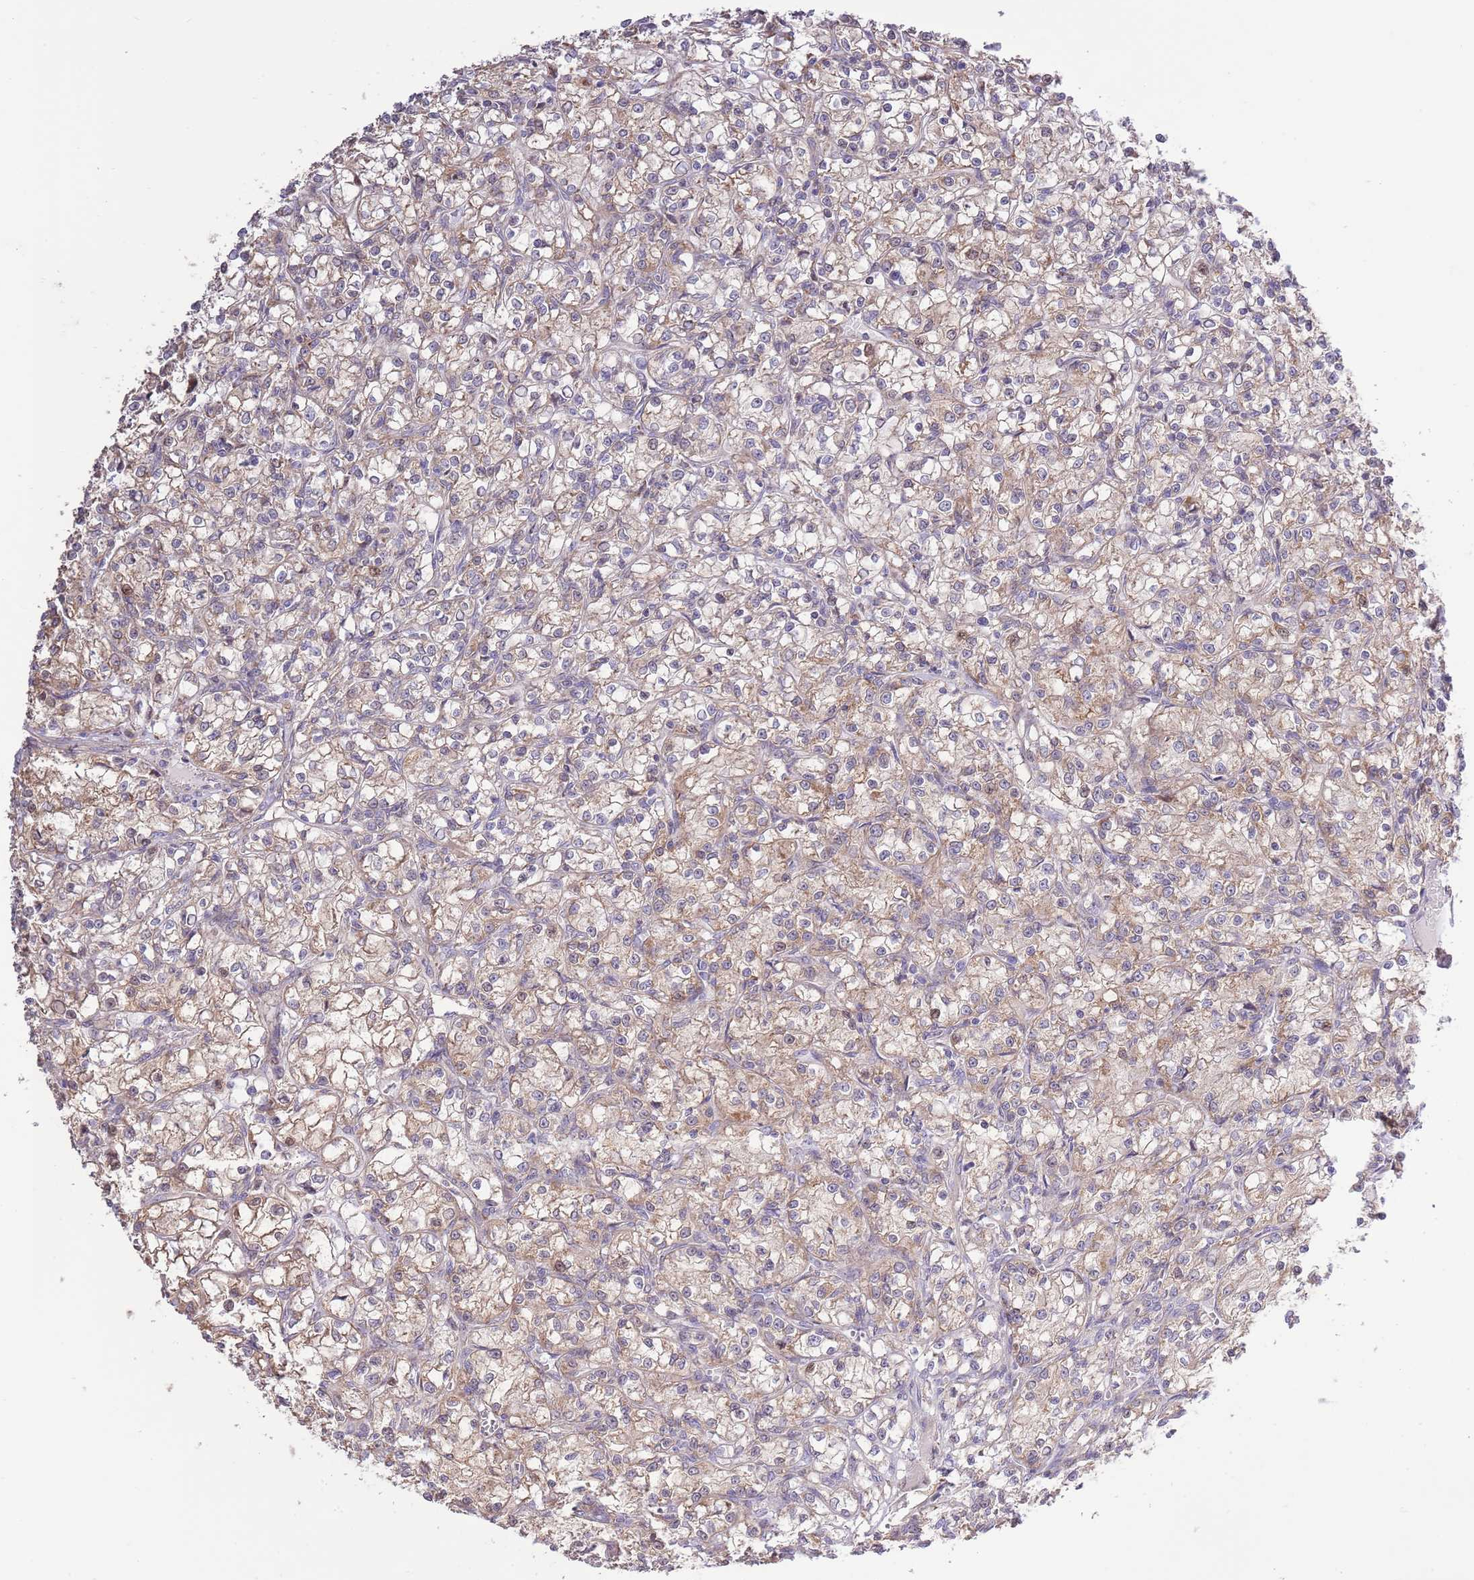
{"staining": {"intensity": "weak", "quantity": "25%-75%", "location": "cytoplasmic/membranous"}, "tissue": "renal cancer", "cell_type": "Tumor cells", "image_type": "cancer", "snomed": [{"axis": "morphology", "description": "Adenocarcinoma, NOS"}, {"axis": "topography", "description": "Kidney"}], "caption": "Immunohistochemistry (IHC) photomicrograph of renal cancer (adenocarcinoma) stained for a protein (brown), which exhibits low levels of weak cytoplasmic/membranous positivity in approximately 25%-75% of tumor cells.", "gene": "ARL2BP", "patient": {"sex": "female", "age": 59}}